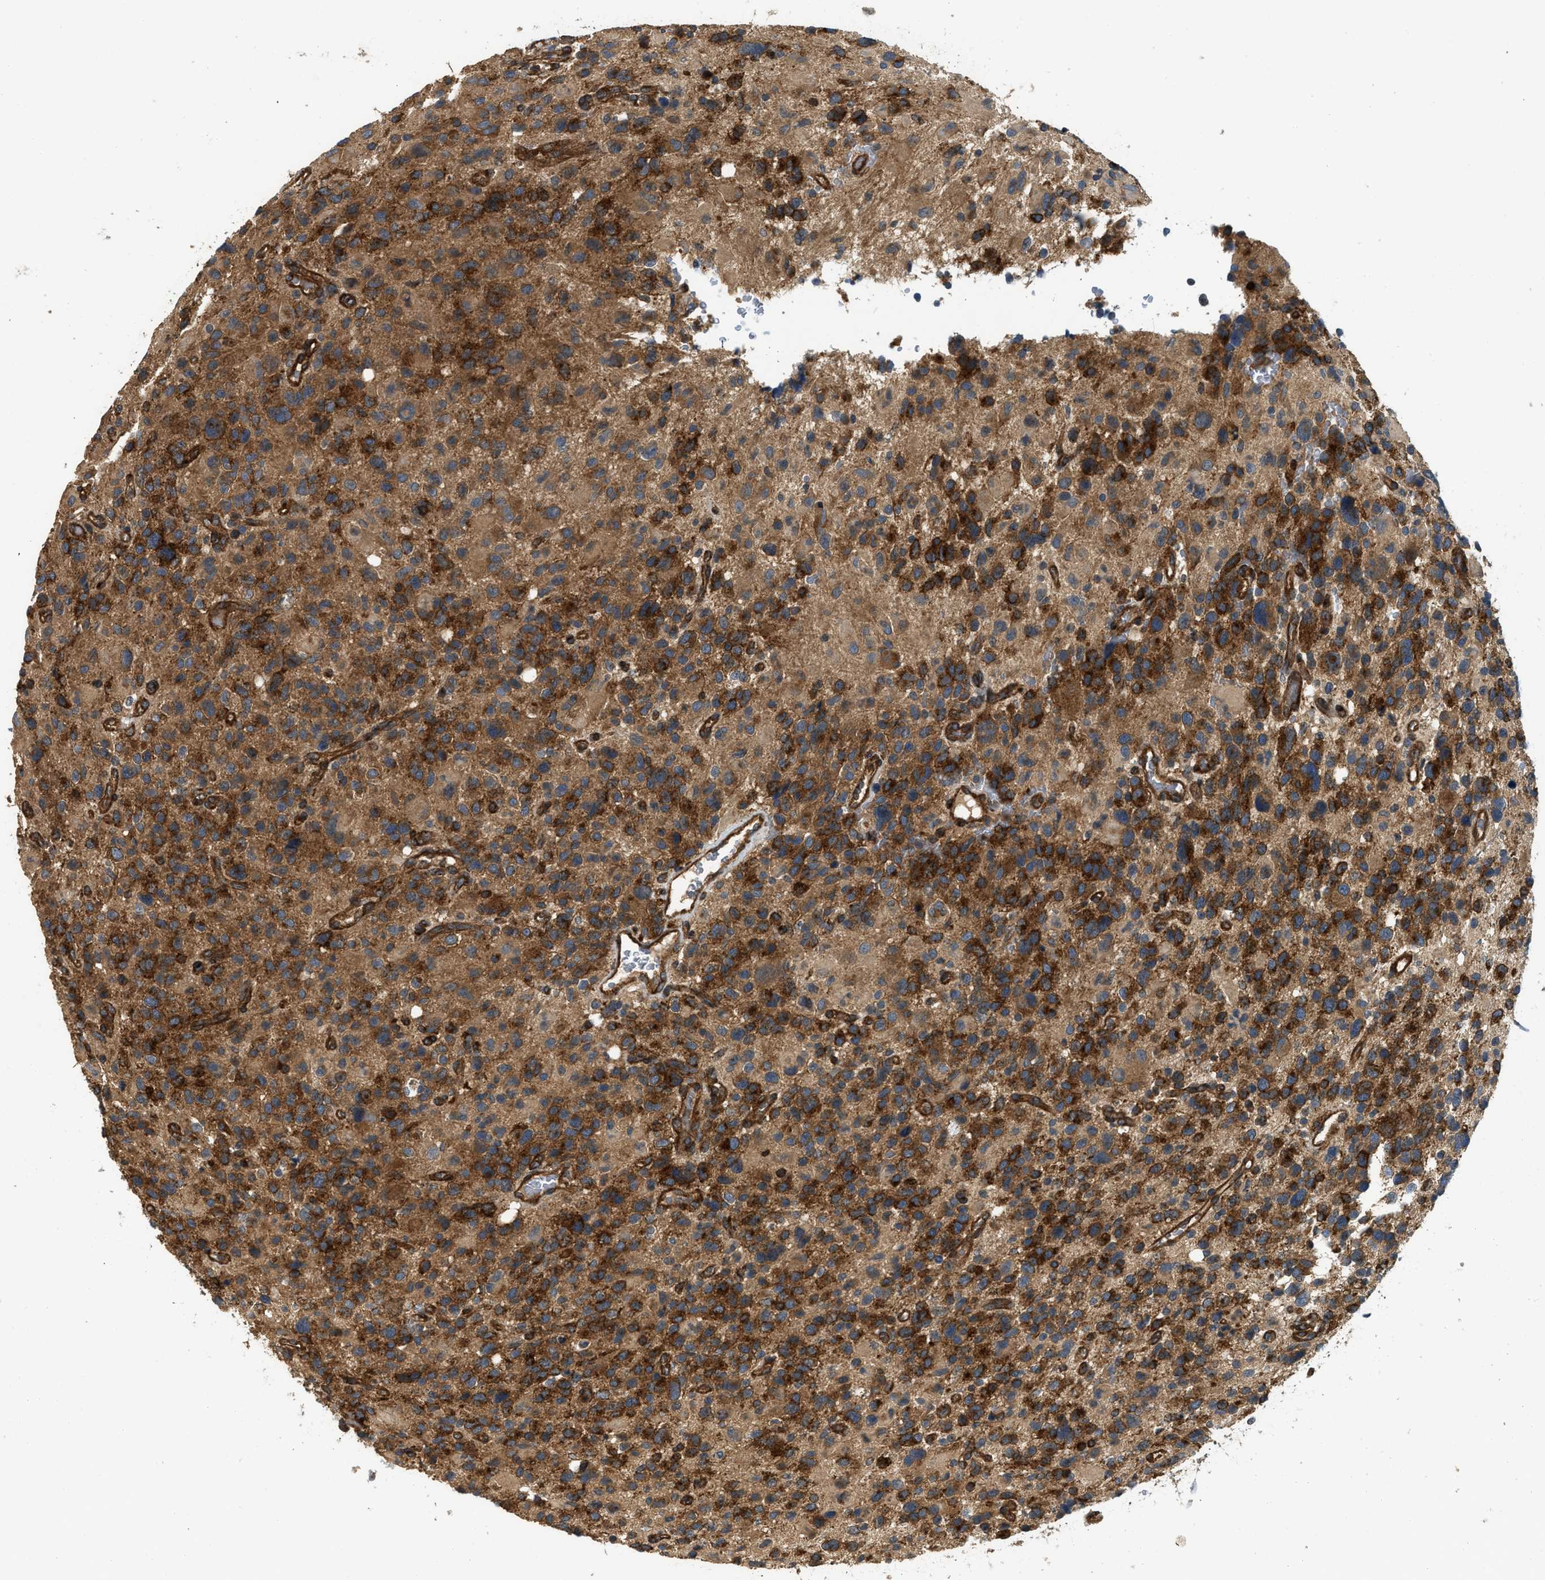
{"staining": {"intensity": "strong", "quantity": ">75%", "location": "cytoplasmic/membranous"}, "tissue": "glioma", "cell_type": "Tumor cells", "image_type": "cancer", "snomed": [{"axis": "morphology", "description": "Glioma, malignant, High grade"}, {"axis": "topography", "description": "Brain"}], "caption": "Malignant glioma (high-grade) stained with DAB (3,3'-diaminobenzidine) IHC exhibits high levels of strong cytoplasmic/membranous staining in about >75% of tumor cells.", "gene": "HIP1", "patient": {"sex": "male", "age": 48}}